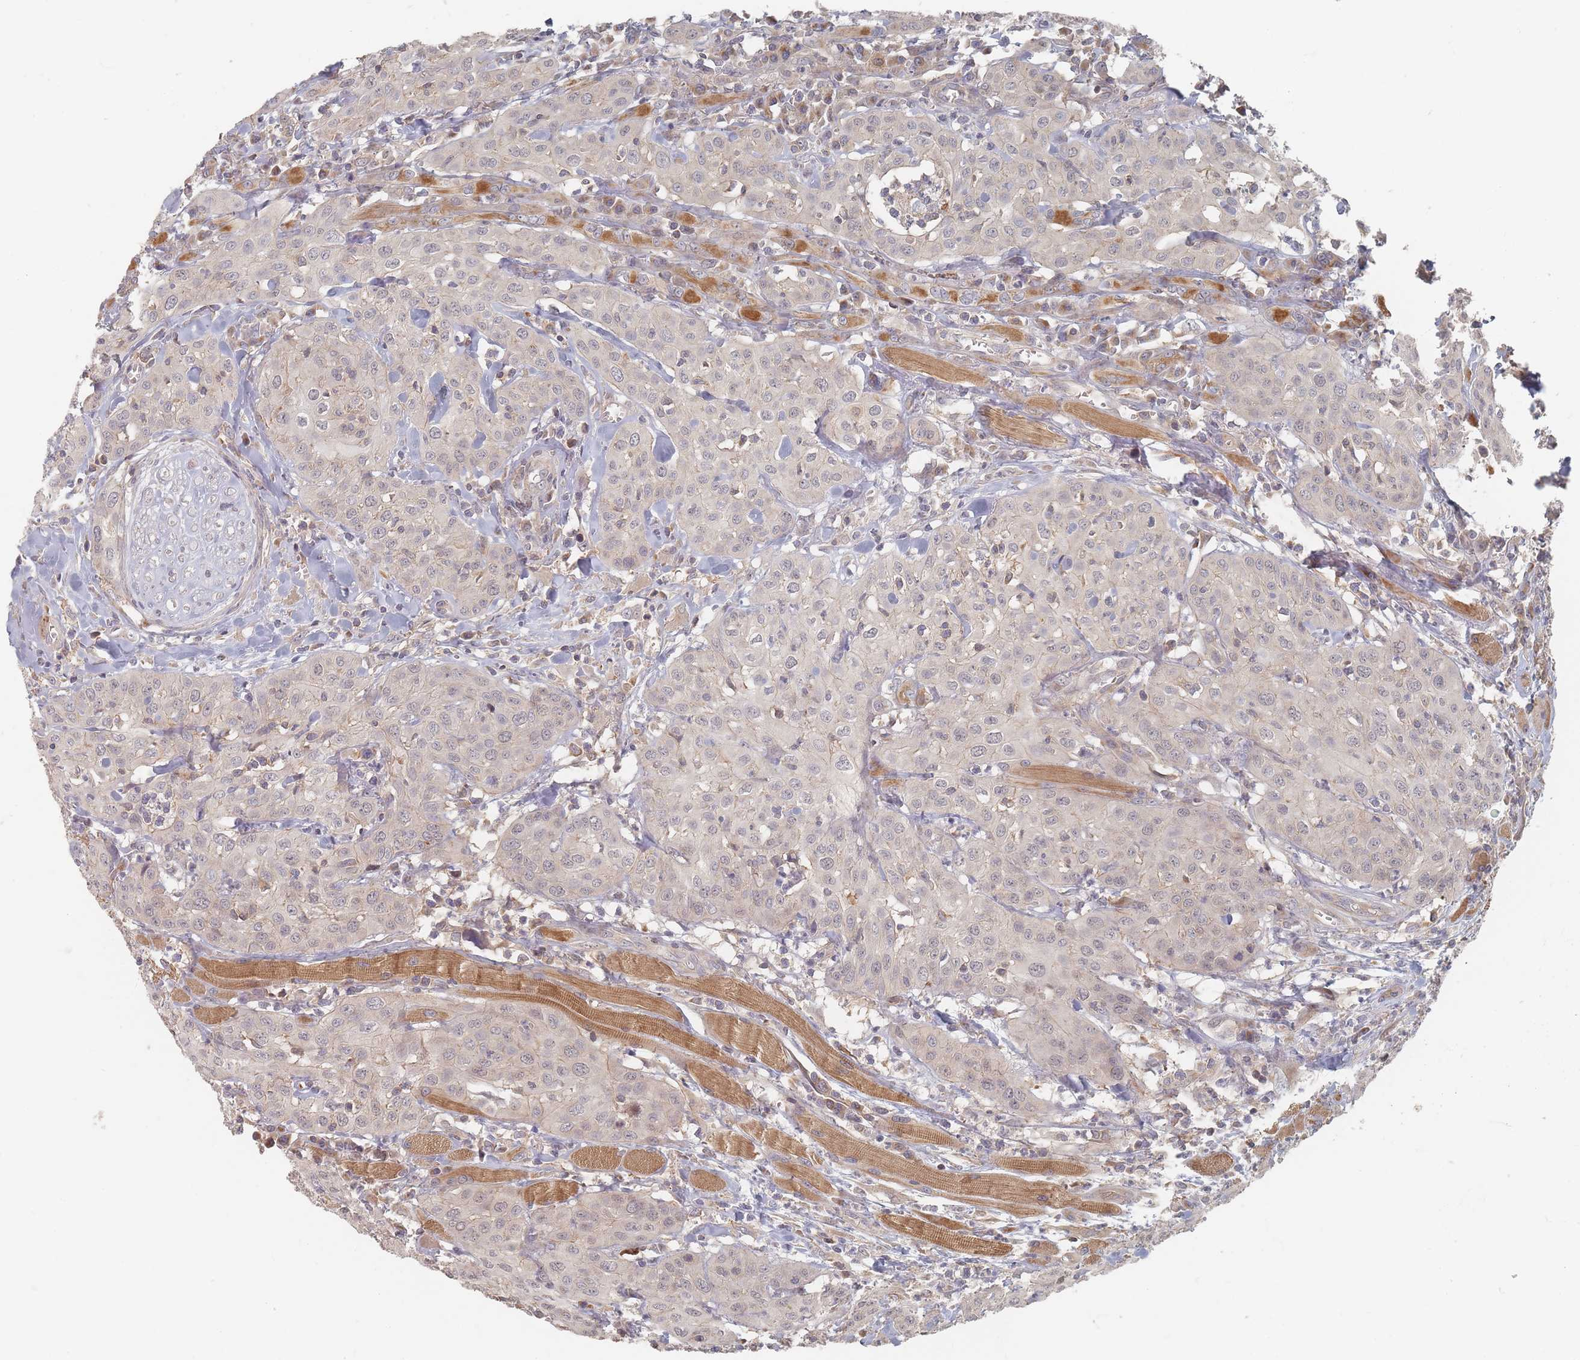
{"staining": {"intensity": "negative", "quantity": "none", "location": "none"}, "tissue": "head and neck cancer", "cell_type": "Tumor cells", "image_type": "cancer", "snomed": [{"axis": "morphology", "description": "Squamous cell carcinoma, NOS"}, {"axis": "topography", "description": "Oral tissue"}, {"axis": "topography", "description": "Head-Neck"}], "caption": "Immunohistochemistry (IHC) histopathology image of neoplastic tissue: human squamous cell carcinoma (head and neck) stained with DAB shows no significant protein expression in tumor cells.", "gene": "GLE1", "patient": {"sex": "female", "age": 70}}